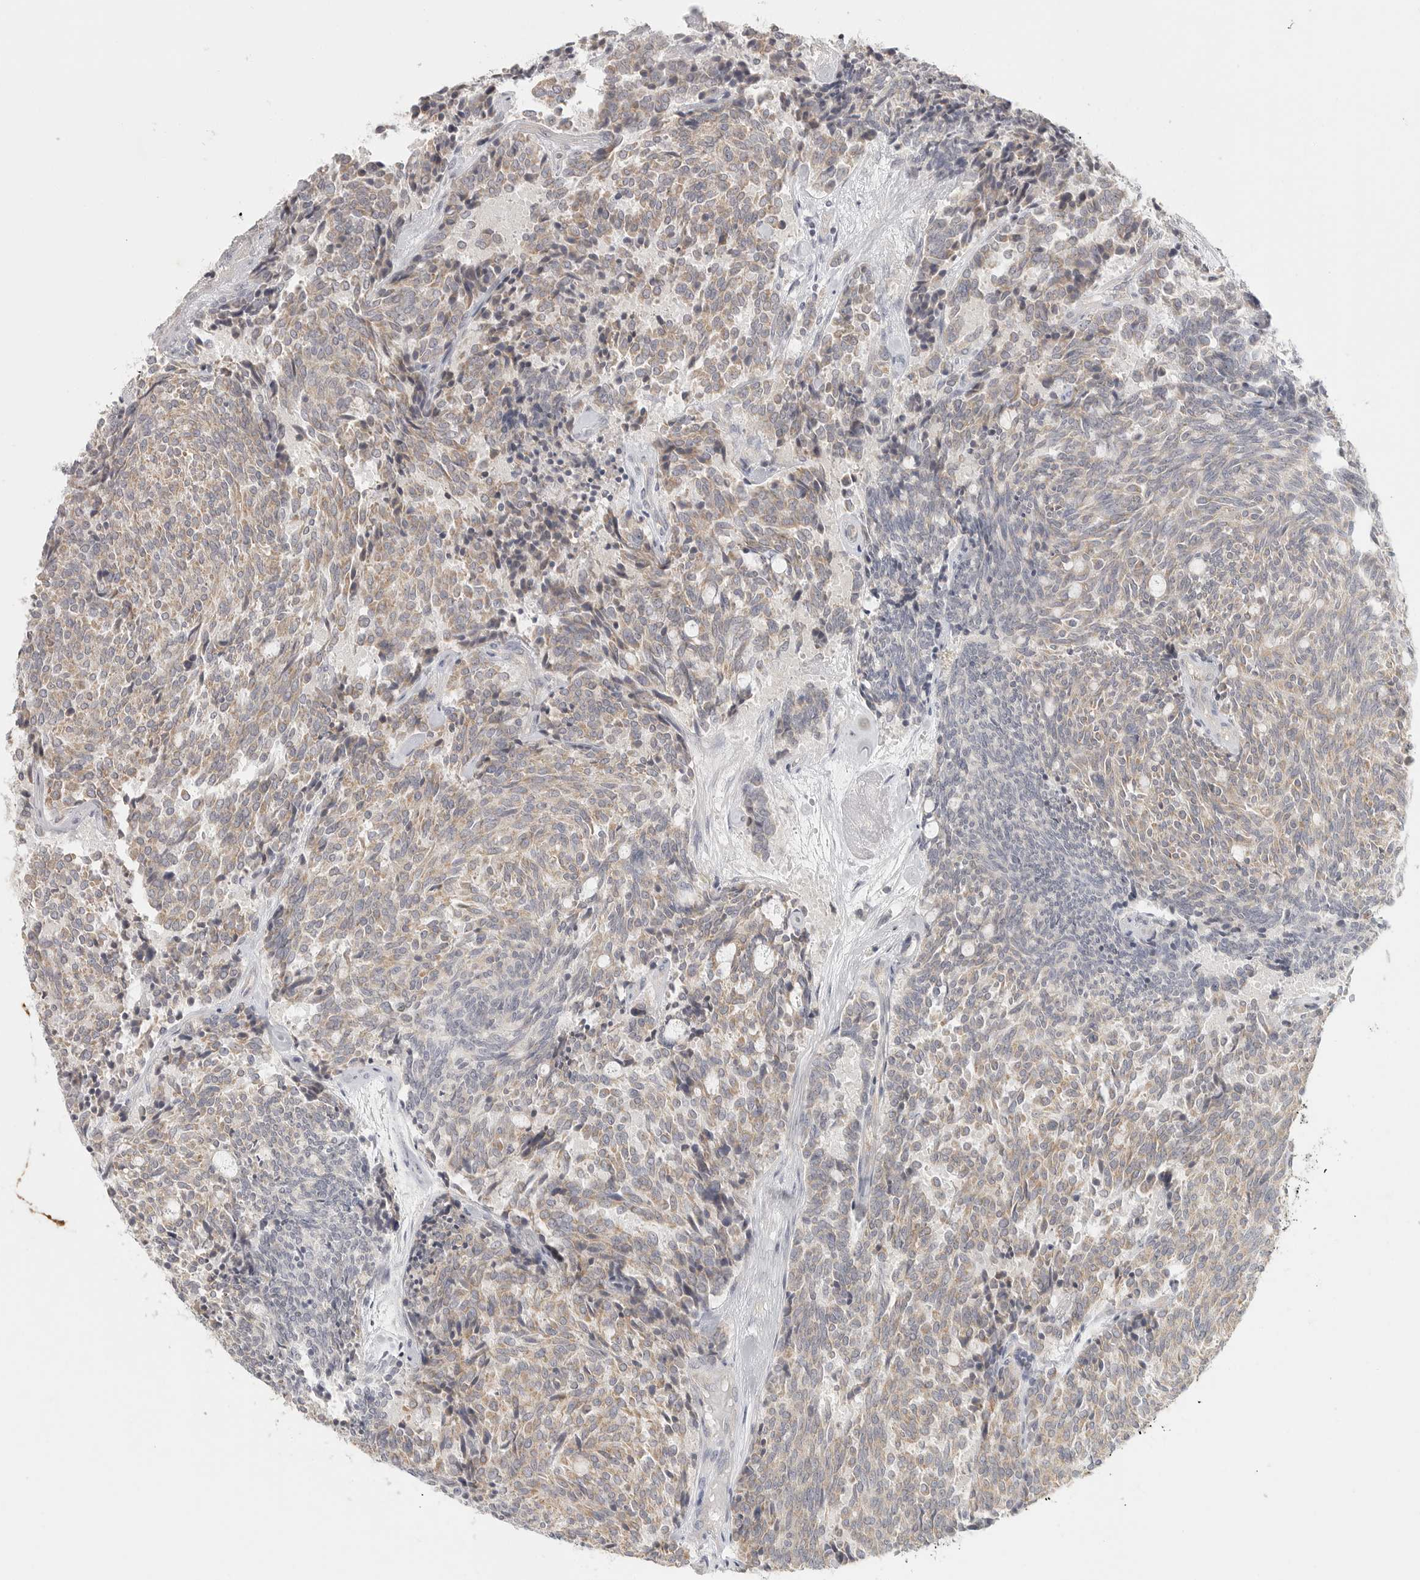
{"staining": {"intensity": "weak", "quantity": ">75%", "location": "cytoplasmic/membranous"}, "tissue": "carcinoid", "cell_type": "Tumor cells", "image_type": "cancer", "snomed": [{"axis": "morphology", "description": "Carcinoid, malignant, NOS"}, {"axis": "topography", "description": "Pancreas"}], "caption": "Immunohistochemistry image of human carcinoid stained for a protein (brown), which exhibits low levels of weak cytoplasmic/membranous staining in approximately >75% of tumor cells.", "gene": "SLC25A36", "patient": {"sex": "female", "age": 54}}